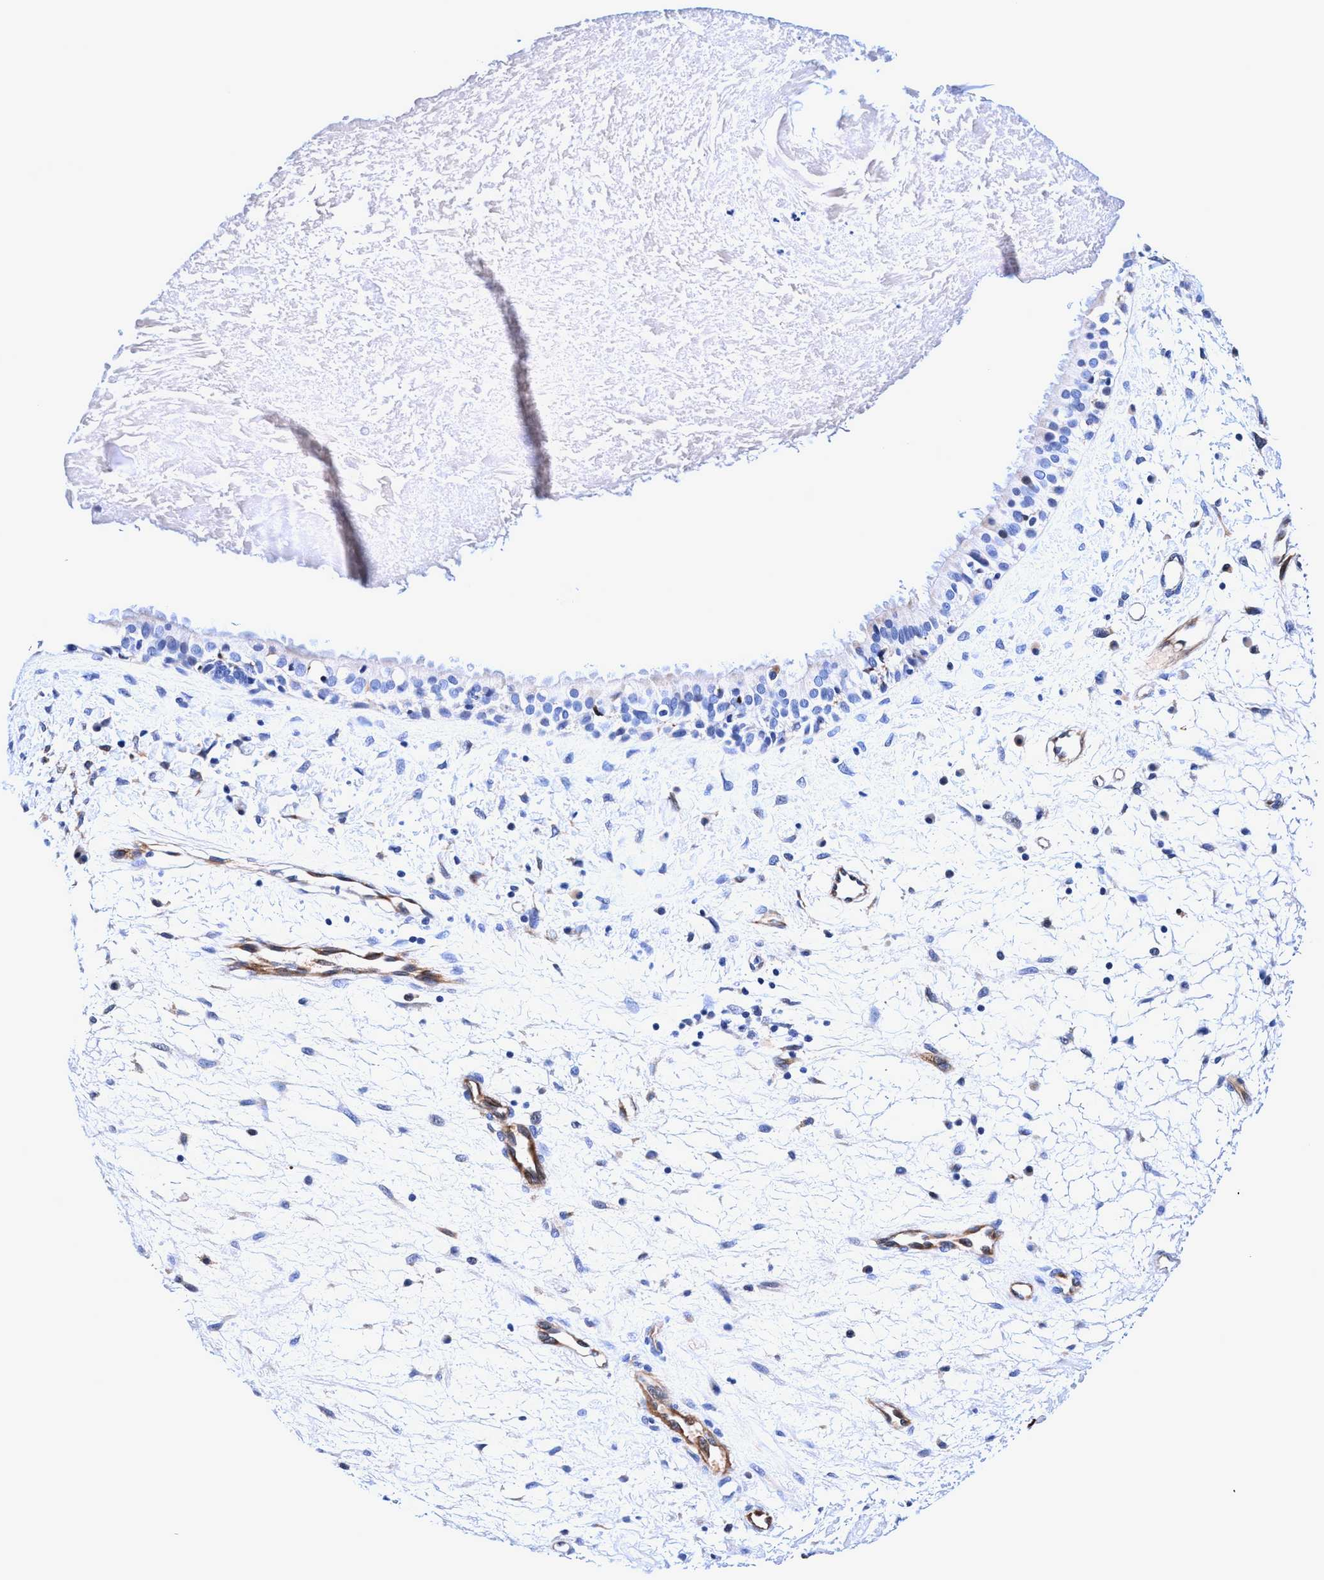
{"staining": {"intensity": "negative", "quantity": "none", "location": "none"}, "tissue": "nasopharynx", "cell_type": "Respiratory epithelial cells", "image_type": "normal", "snomed": [{"axis": "morphology", "description": "Normal tissue, NOS"}, {"axis": "topography", "description": "Nasopharynx"}], "caption": "Respiratory epithelial cells show no significant positivity in unremarkable nasopharynx. (DAB IHC visualized using brightfield microscopy, high magnification).", "gene": "UBALD2", "patient": {"sex": "male", "age": 22}}